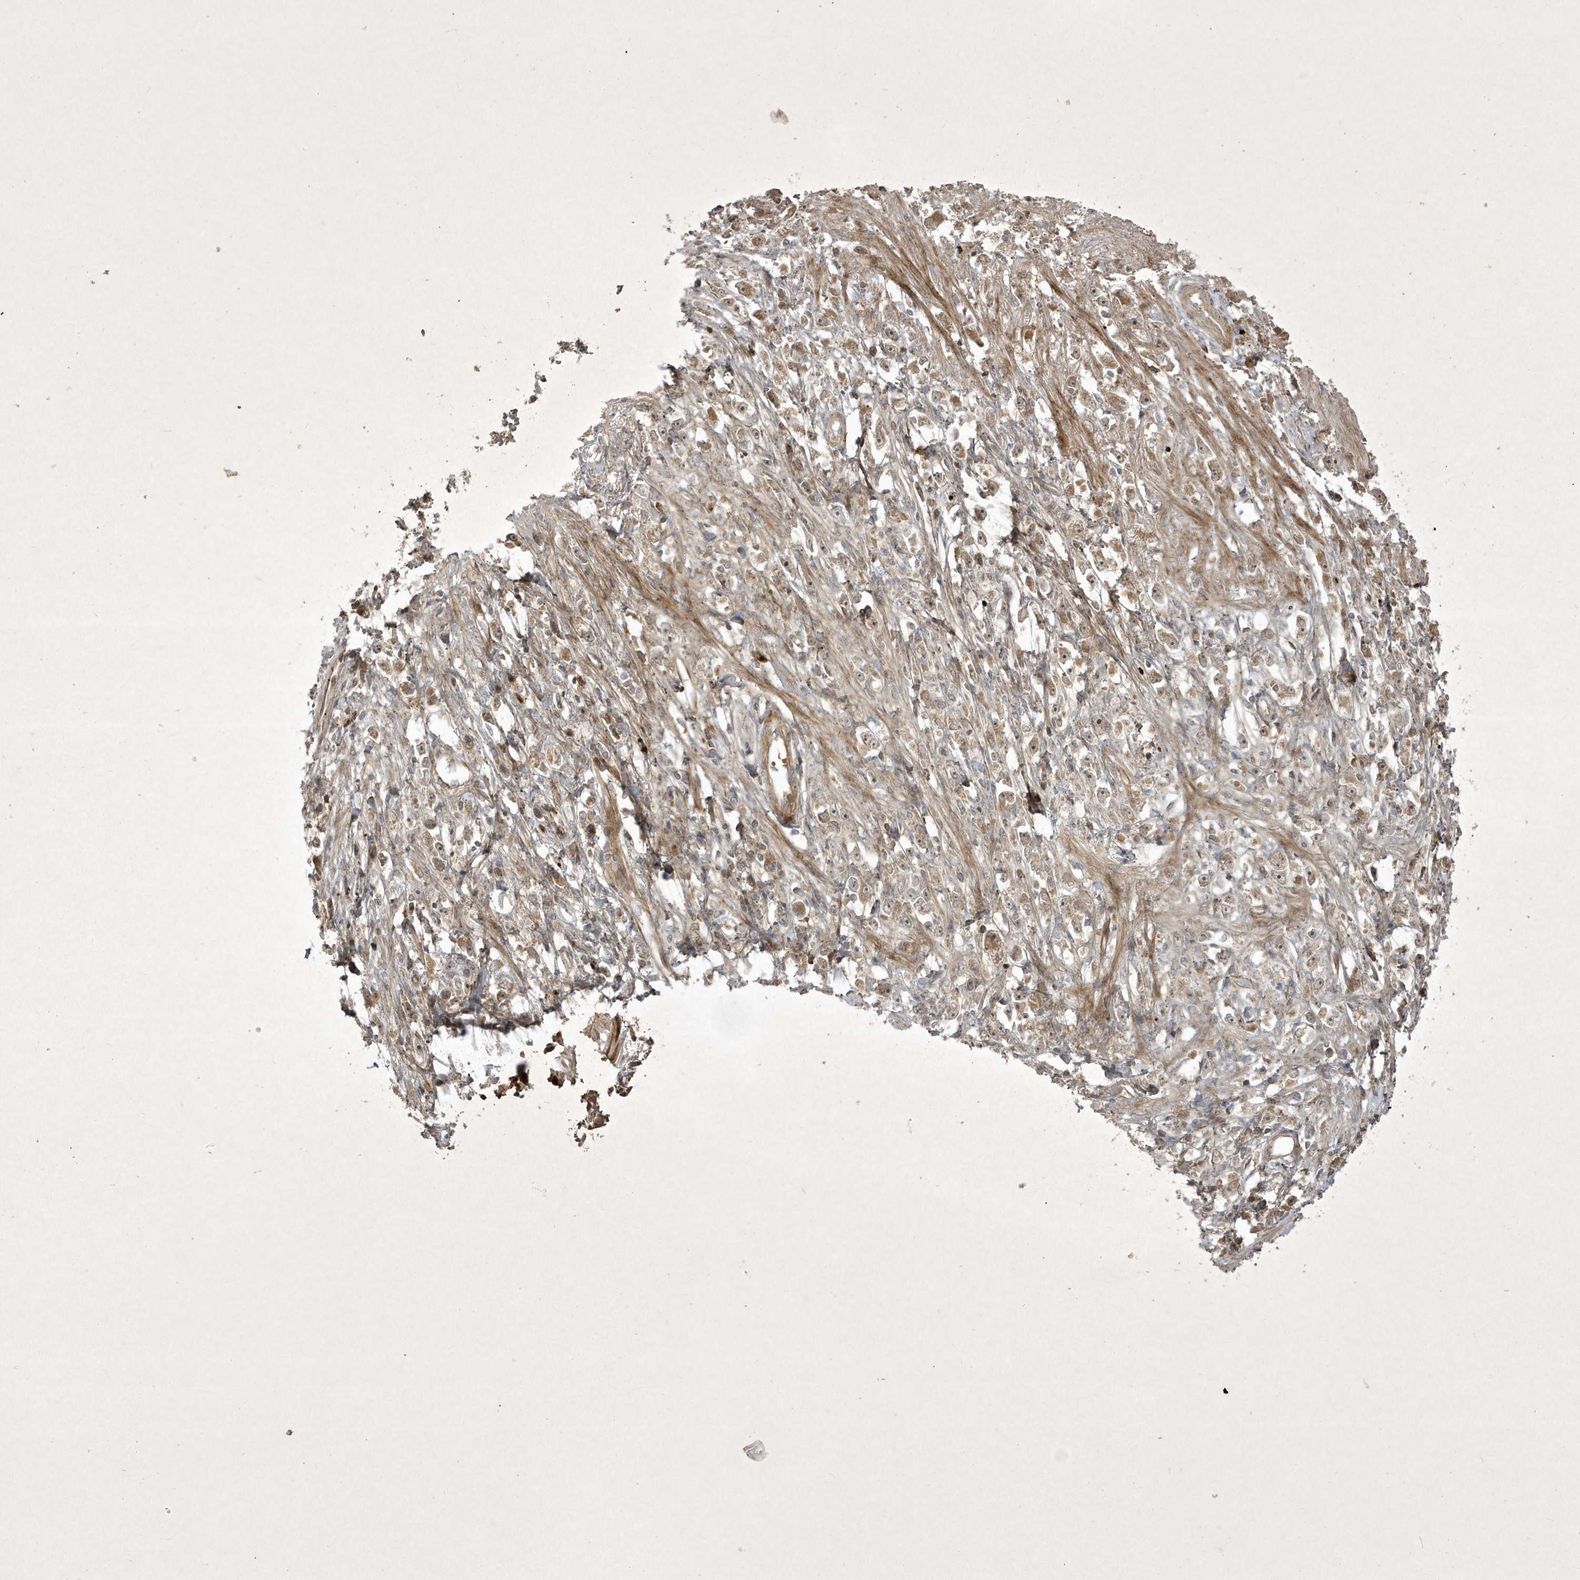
{"staining": {"intensity": "weak", "quantity": "25%-75%", "location": "cytoplasmic/membranous"}, "tissue": "stomach cancer", "cell_type": "Tumor cells", "image_type": "cancer", "snomed": [{"axis": "morphology", "description": "Adenocarcinoma, NOS"}, {"axis": "topography", "description": "Stomach"}], "caption": "A brown stain labels weak cytoplasmic/membranous staining of a protein in human stomach cancer tumor cells.", "gene": "FAM83C", "patient": {"sex": "female", "age": 59}}